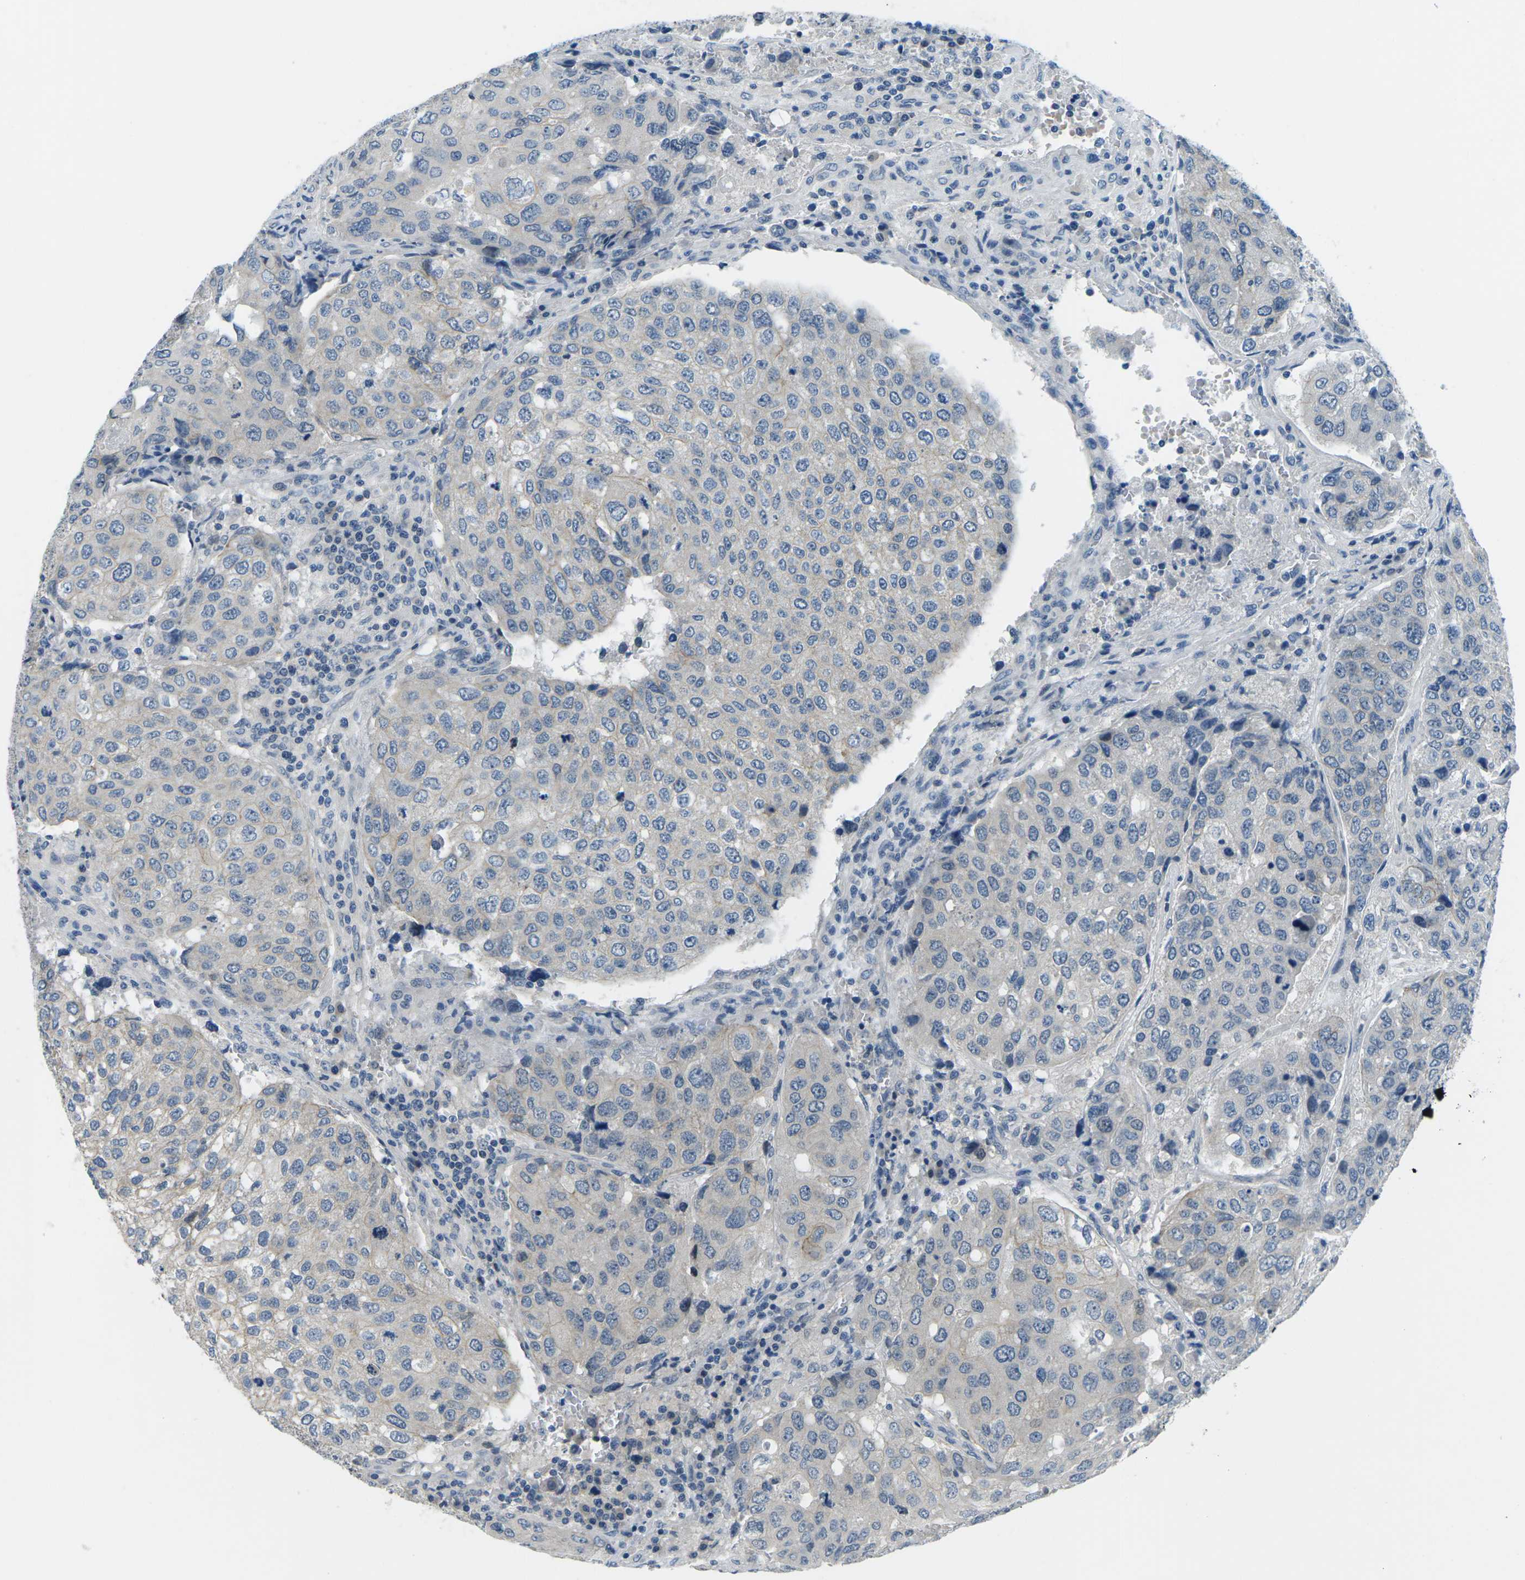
{"staining": {"intensity": "negative", "quantity": "none", "location": "none"}, "tissue": "urothelial cancer", "cell_type": "Tumor cells", "image_type": "cancer", "snomed": [{"axis": "morphology", "description": "Urothelial carcinoma, High grade"}, {"axis": "topography", "description": "Lymph node"}, {"axis": "topography", "description": "Urinary bladder"}], "caption": "The photomicrograph shows no significant positivity in tumor cells of high-grade urothelial carcinoma.", "gene": "CTNND1", "patient": {"sex": "male", "age": 51}}